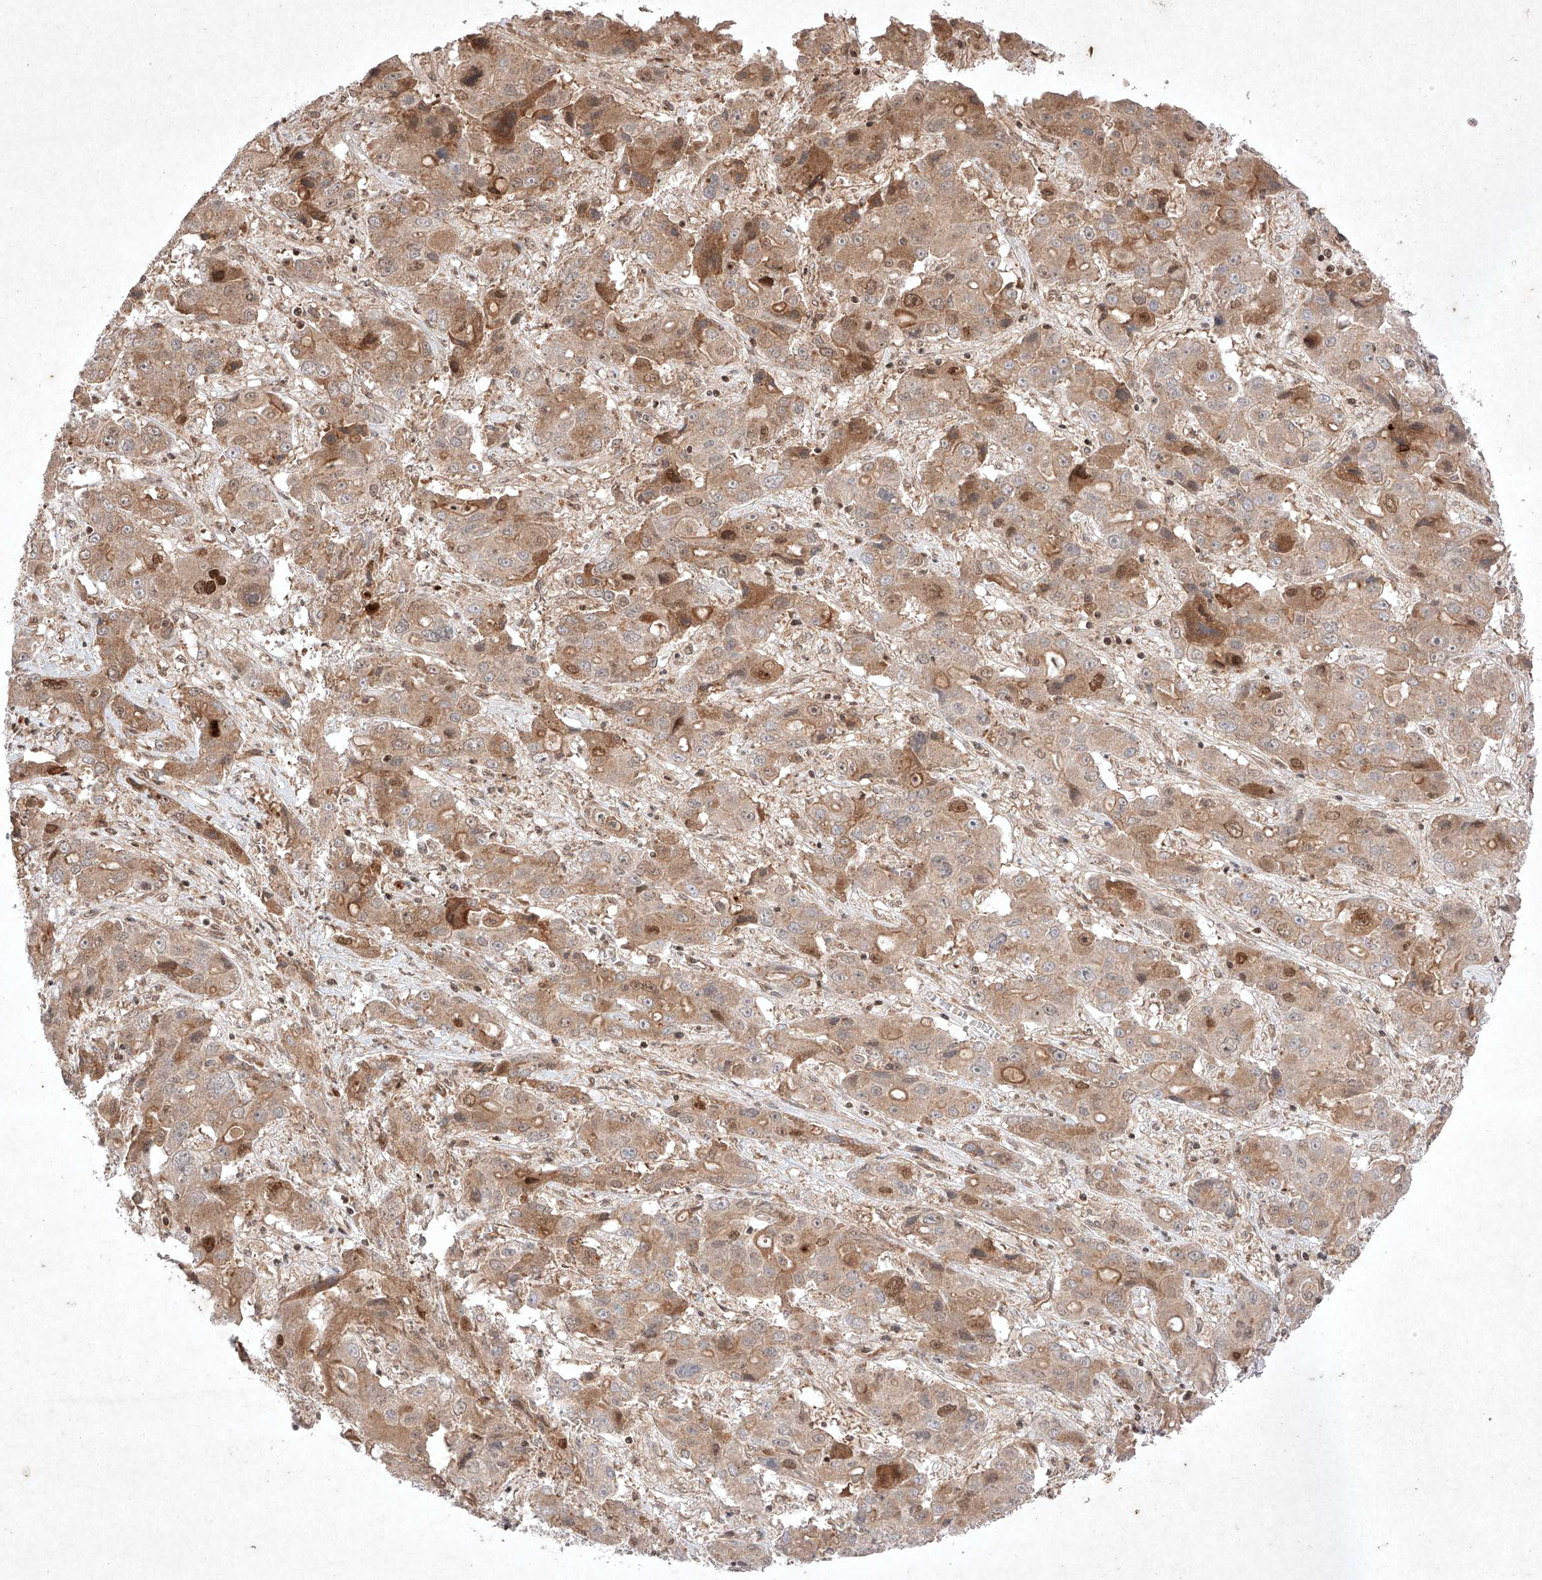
{"staining": {"intensity": "moderate", "quantity": "<25%", "location": "cytoplasmic/membranous"}, "tissue": "liver cancer", "cell_type": "Tumor cells", "image_type": "cancer", "snomed": [{"axis": "morphology", "description": "Cholangiocarcinoma"}, {"axis": "topography", "description": "Liver"}], "caption": "Human cholangiocarcinoma (liver) stained with a protein marker displays moderate staining in tumor cells.", "gene": "RNF31", "patient": {"sex": "male", "age": 67}}